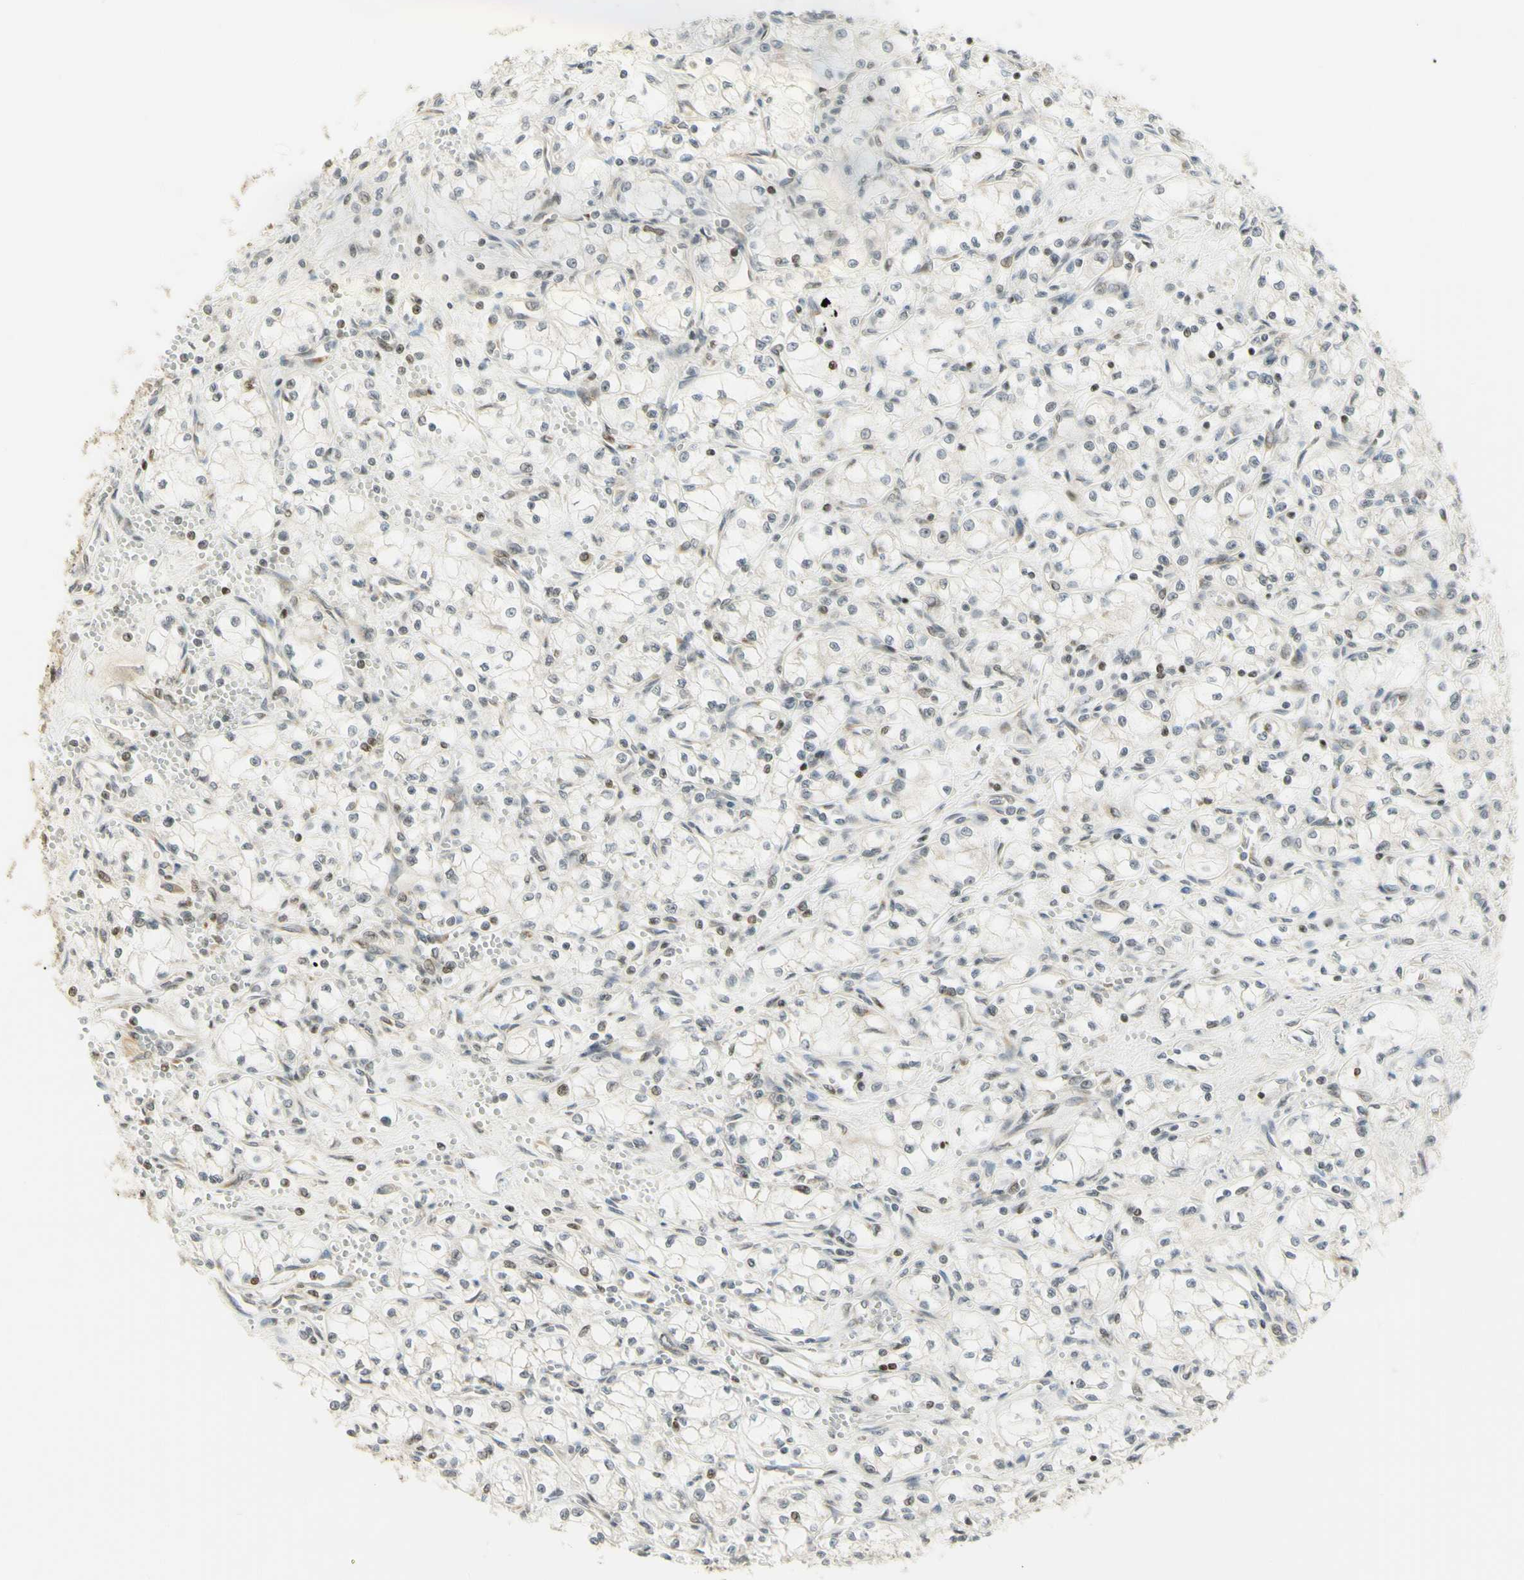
{"staining": {"intensity": "weak", "quantity": "<25%", "location": "cytoplasmic/membranous,nuclear"}, "tissue": "renal cancer", "cell_type": "Tumor cells", "image_type": "cancer", "snomed": [{"axis": "morphology", "description": "Normal tissue, NOS"}, {"axis": "morphology", "description": "Adenocarcinoma, NOS"}, {"axis": "topography", "description": "Kidney"}], "caption": "Immunohistochemical staining of renal adenocarcinoma exhibits no significant staining in tumor cells.", "gene": "KIF11", "patient": {"sex": "male", "age": 59}}